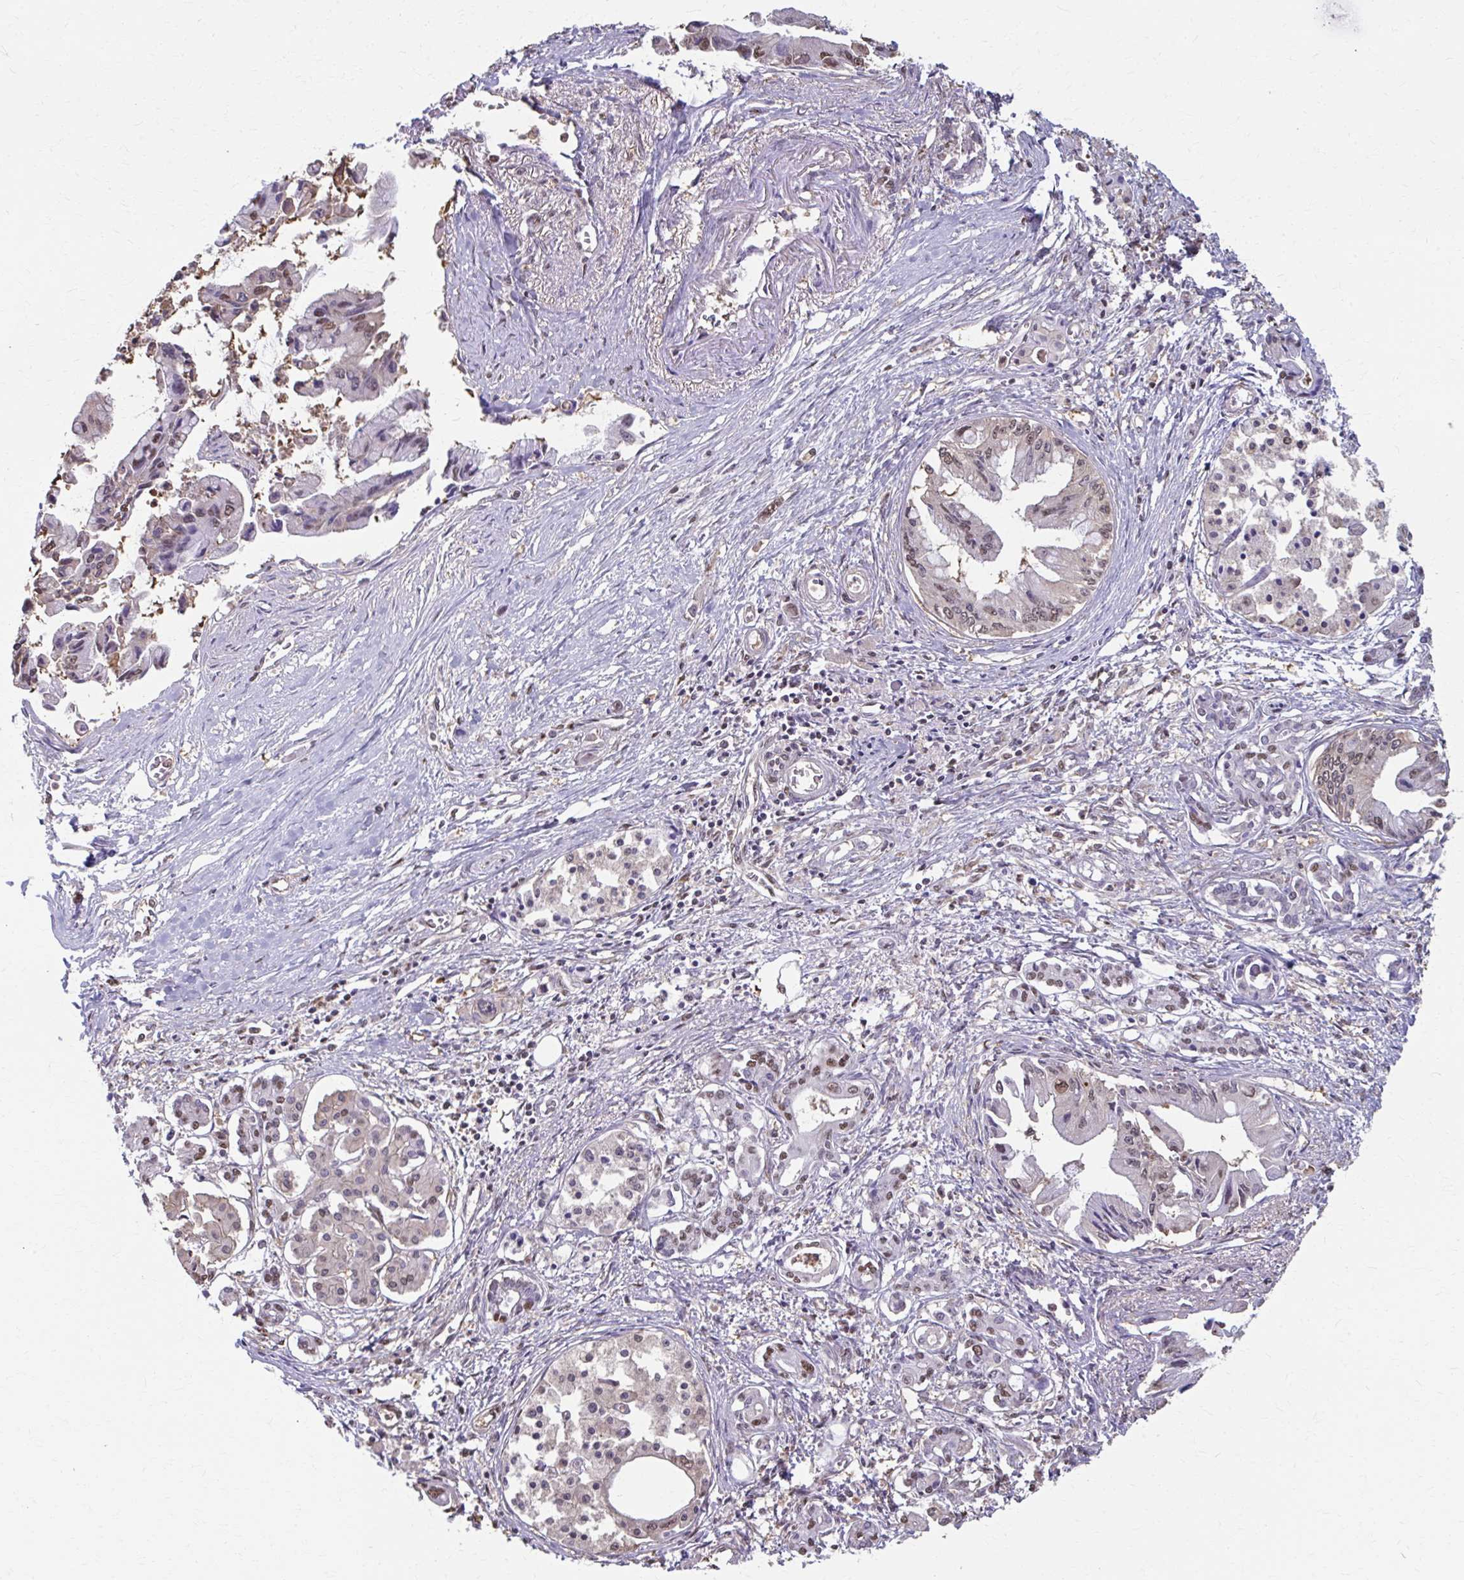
{"staining": {"intensity": "weak", "quantity": "25%-75%", "location": "nuclear"}, "tissue": "pancreatic cancer", "cell_type": "Tumor cells", "image_type": "cancer", "snomed": [{"axis": "morphology", "description": "Adenocarcinoma, NOS"}, {"axis": "topography", "description": "Pancreas"}], "caption": "Immunohistochemical staining of pancreatic cancer shows weak nuclear protein staining in about 25%-75% of tumor cells.", "gene": "ING4", "patient": {"sex": "male", "age": 84}}